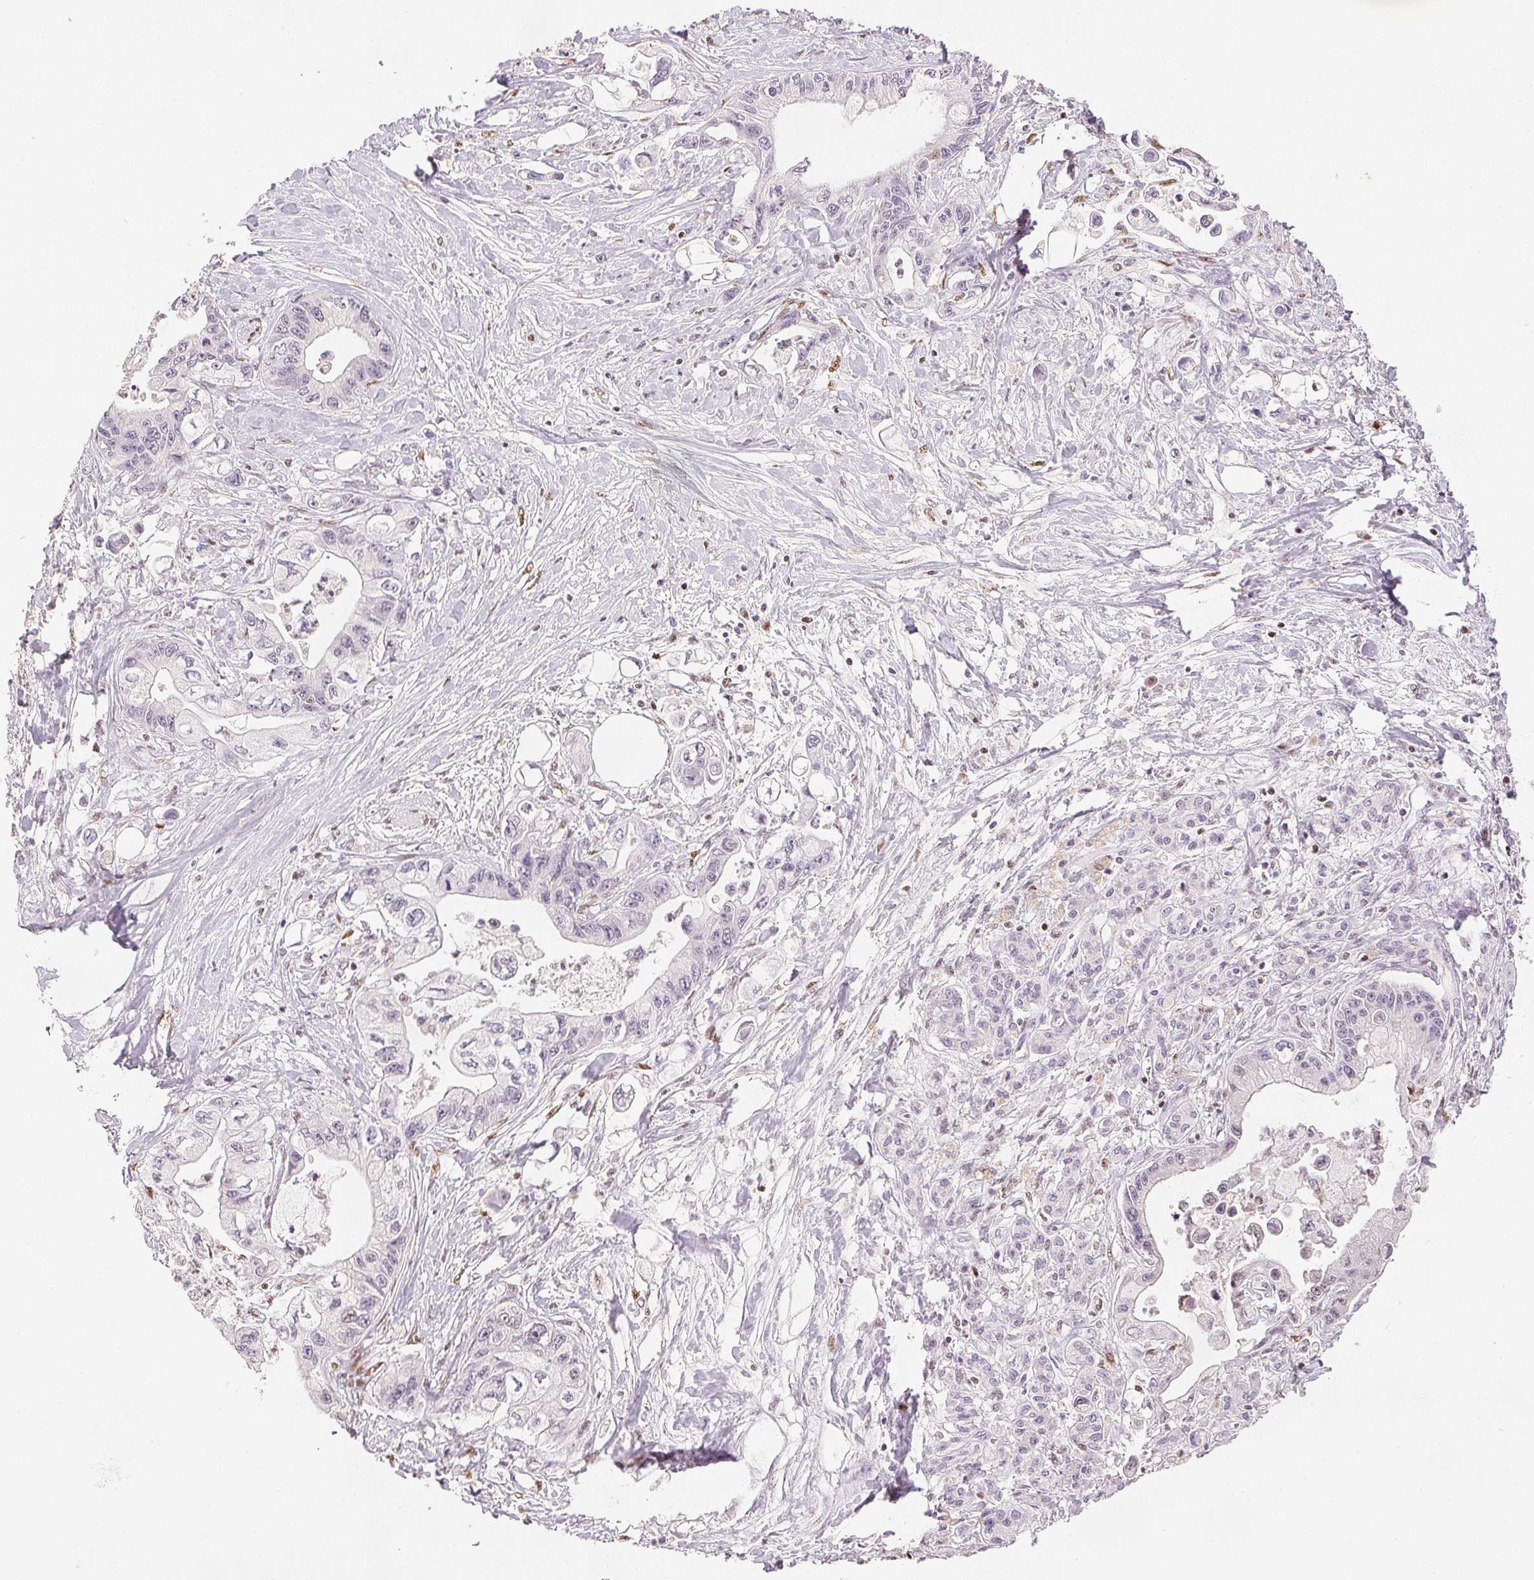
{"staining": {"intensity": "negative", "quantity": "none", "location": "none"}, "tissue": "pancreatic cancer", "cell_type": "Tumor cells", "image_type": "cancer", "snomed": [{"axis": "morphology", "description": "Adenocarcinoma, NOS"}, {"axis": "topography", "description": "Pancreas"}], "caption": "Immunohistochemistry (IHC) image of pancreatic cancer (adenocarcinoma) stained for a protein (brown), which shows no positivity in tumor cells.", "gene": "RUNX2", "patient": {"sex": "male", "age": 61}}